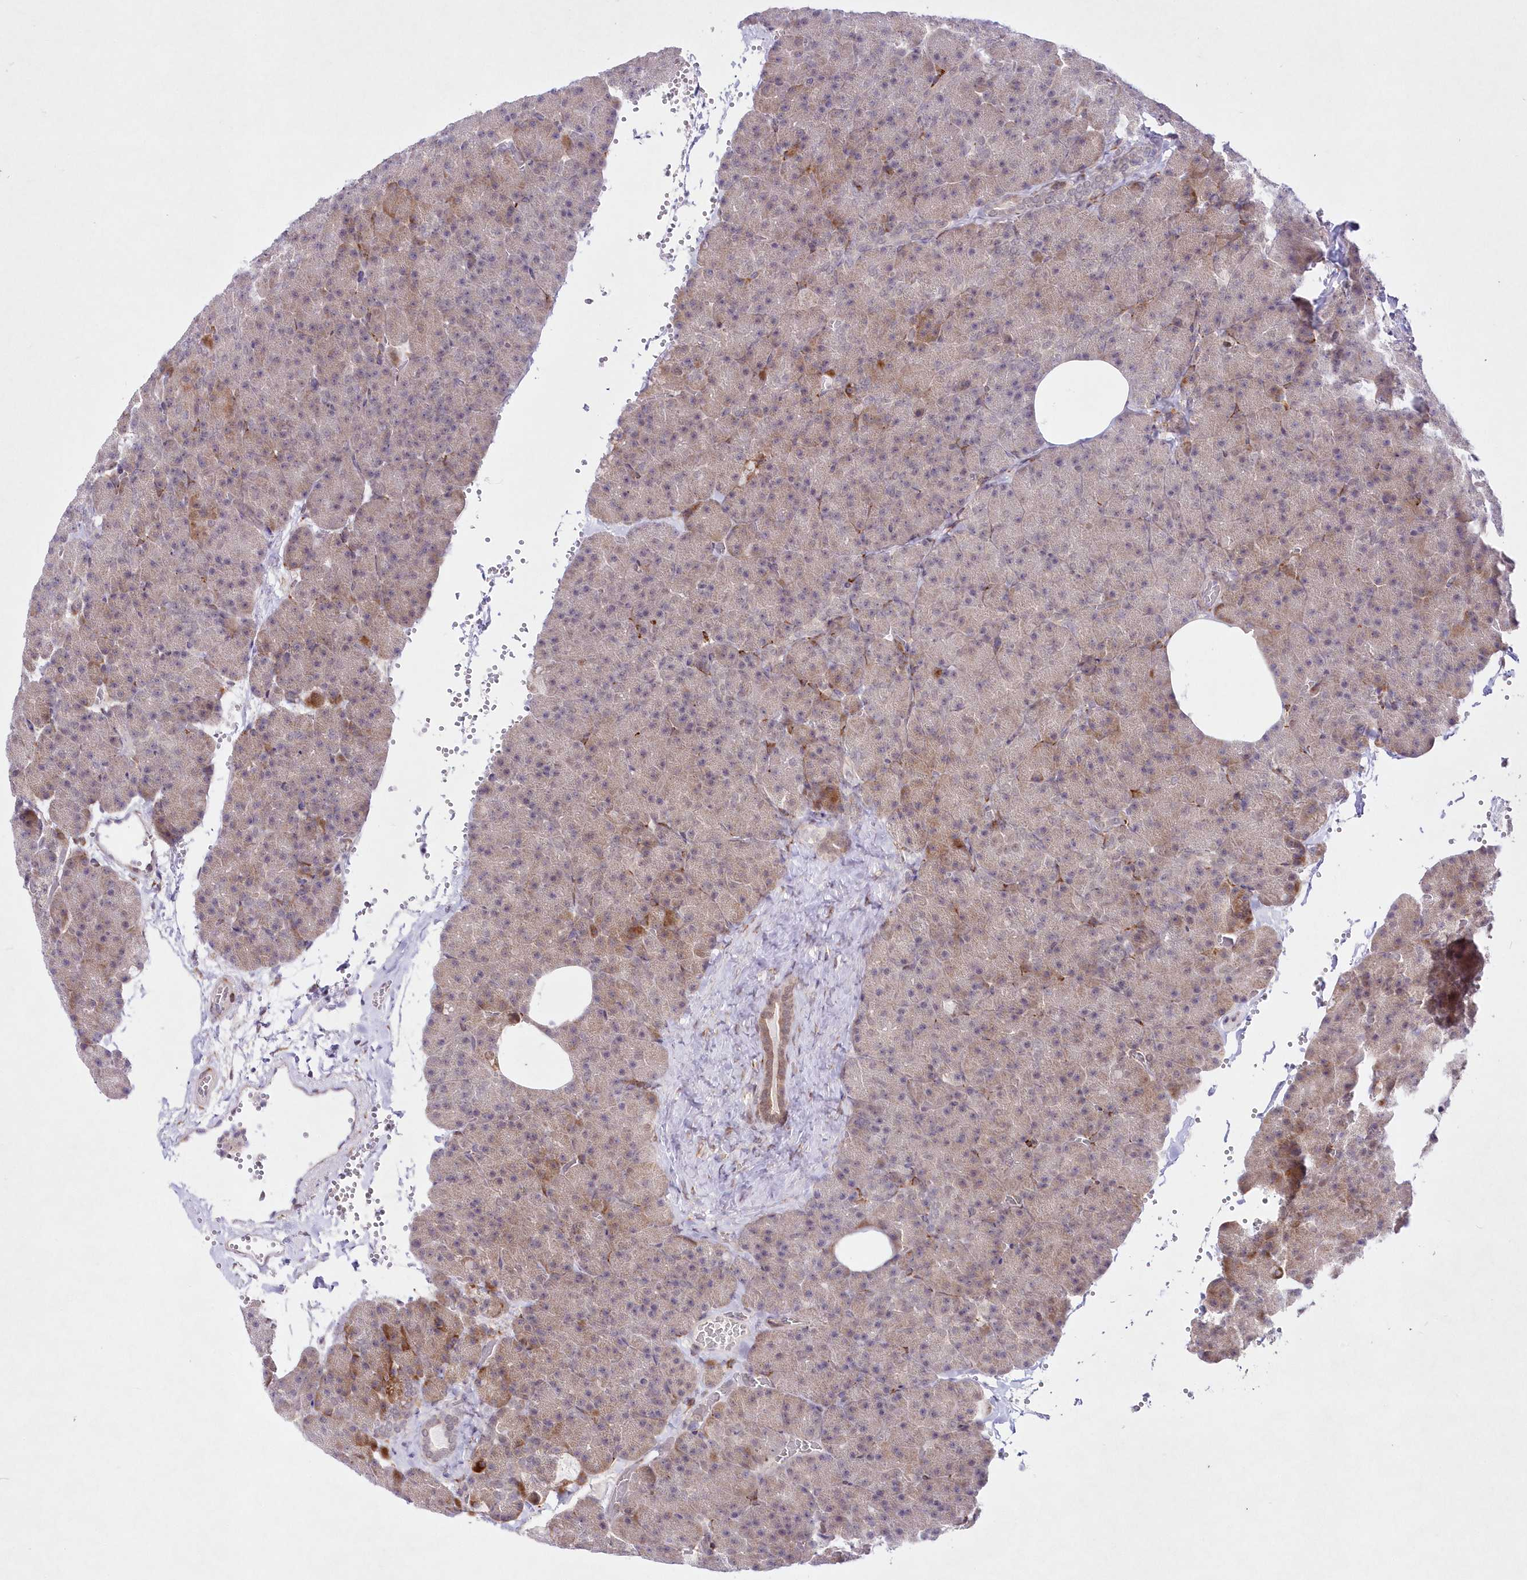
{"staining": {"intensity": "moderate", "quantity": "25%-75%", "location": "cytoplasmic/membranous"}, "tissue": "pancreas", "cell_type": "Exocrine glandular cells", "image_type": "normal", "snomed": [{"axis": "morphology", "description": "Normal tissue, NOS"}, {"axis": "morphology", "description": "Carcinoid, malignant, NOS"}, {"axis": "topography", "description": "Pancreas"}], "caption": "Human pancreas stained for a protein (brown) shows moderate cytoplasmic/membranous positive positivity in approximately 25%-75% of exocrine glandular cells.", "gene": "LDB1", "patient": {"sex": "female", "age": 35}}